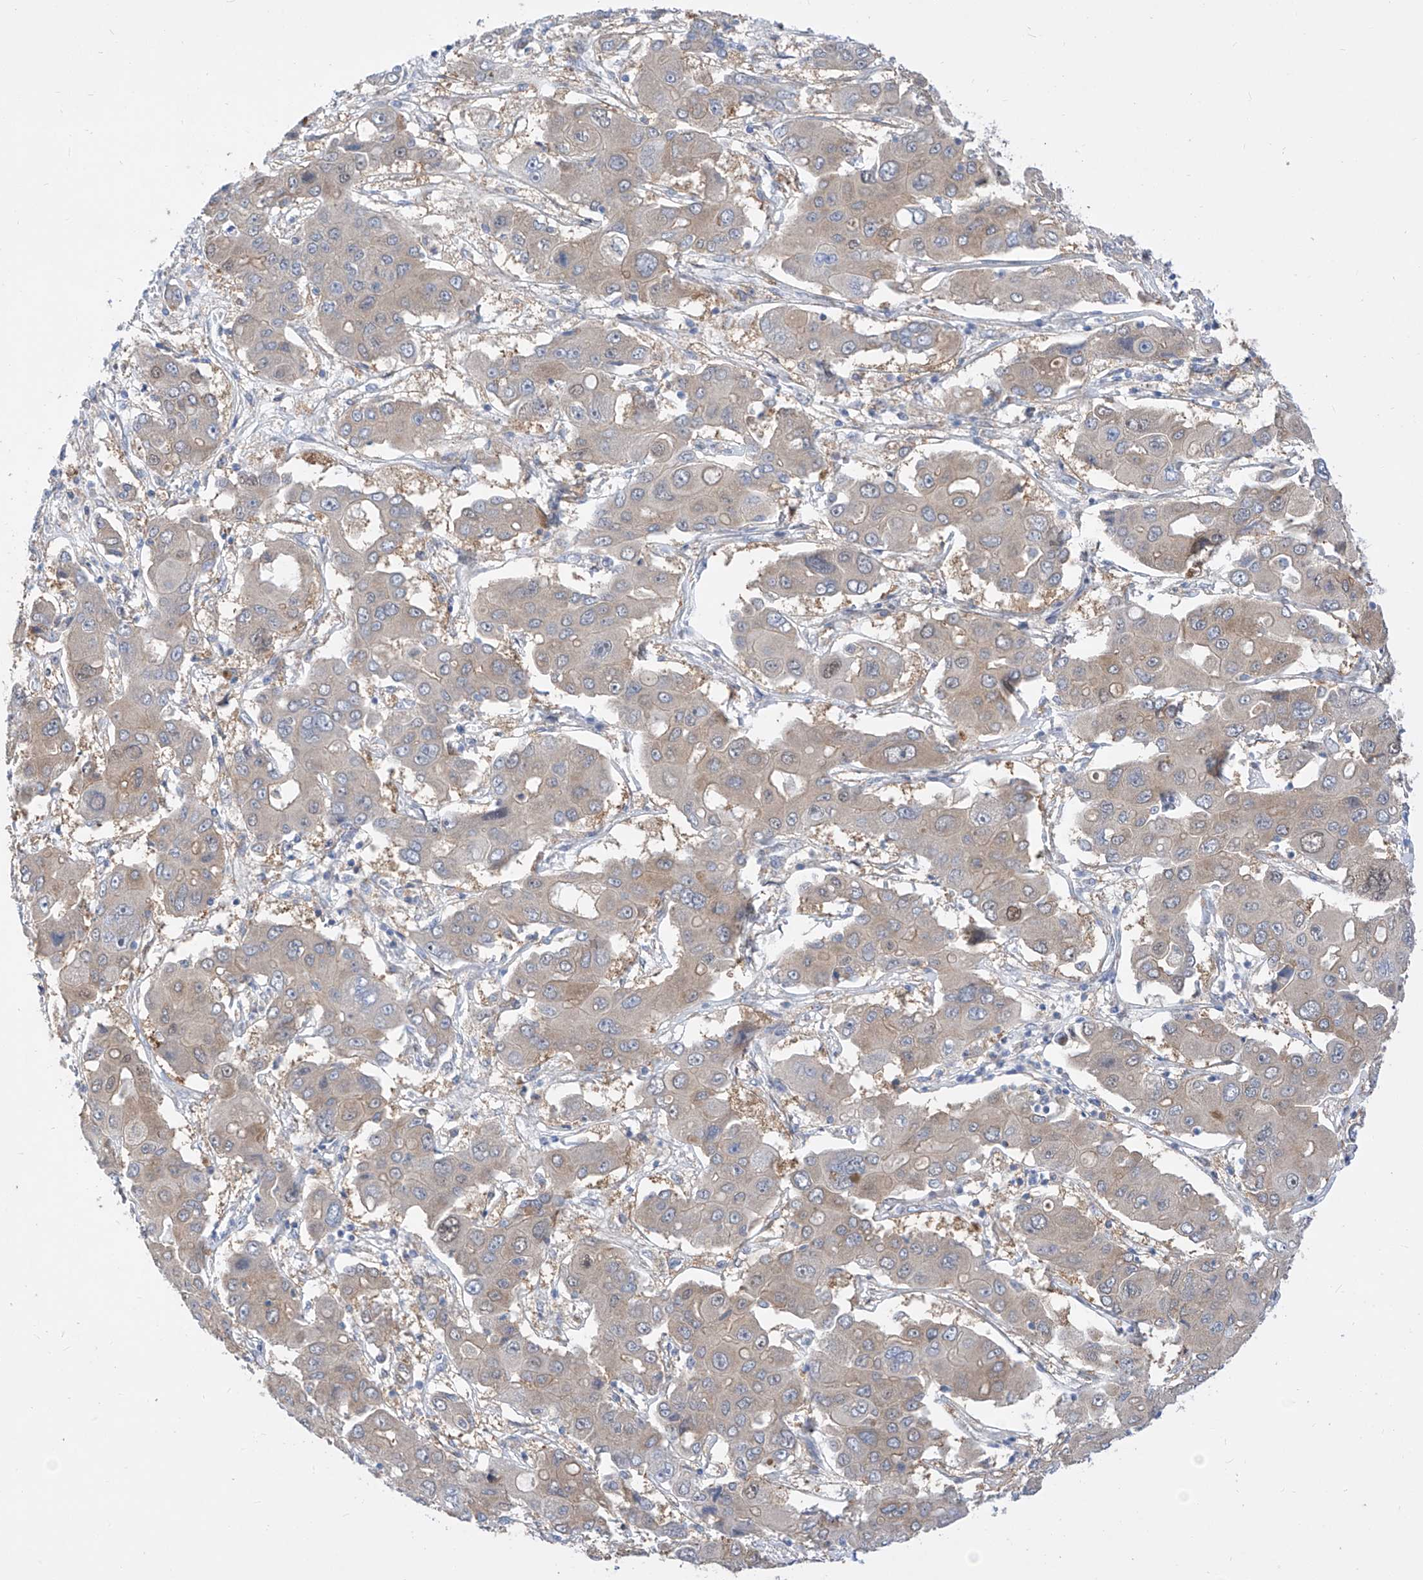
{"staining": {"intensity": "weak", "quantity": "<25%", "location": "cytoplasmic/membranous"}, "tissue": "liver cancer", "cell_type": "Tumor cells", "image_type": "cancer", "snomed": [{"axis": "morphology", "description": "Cholangiocarcinoma"}, {"axis": "topography", "description": "Liver"}], "caption": "IHC photomicrograph of human cholangiocarcinoma (liver) stained for a protein (brown), which displays no staining in tumor cells.", "gene": "SRBD1", "patient": {"sex": "male", "age": 67}}